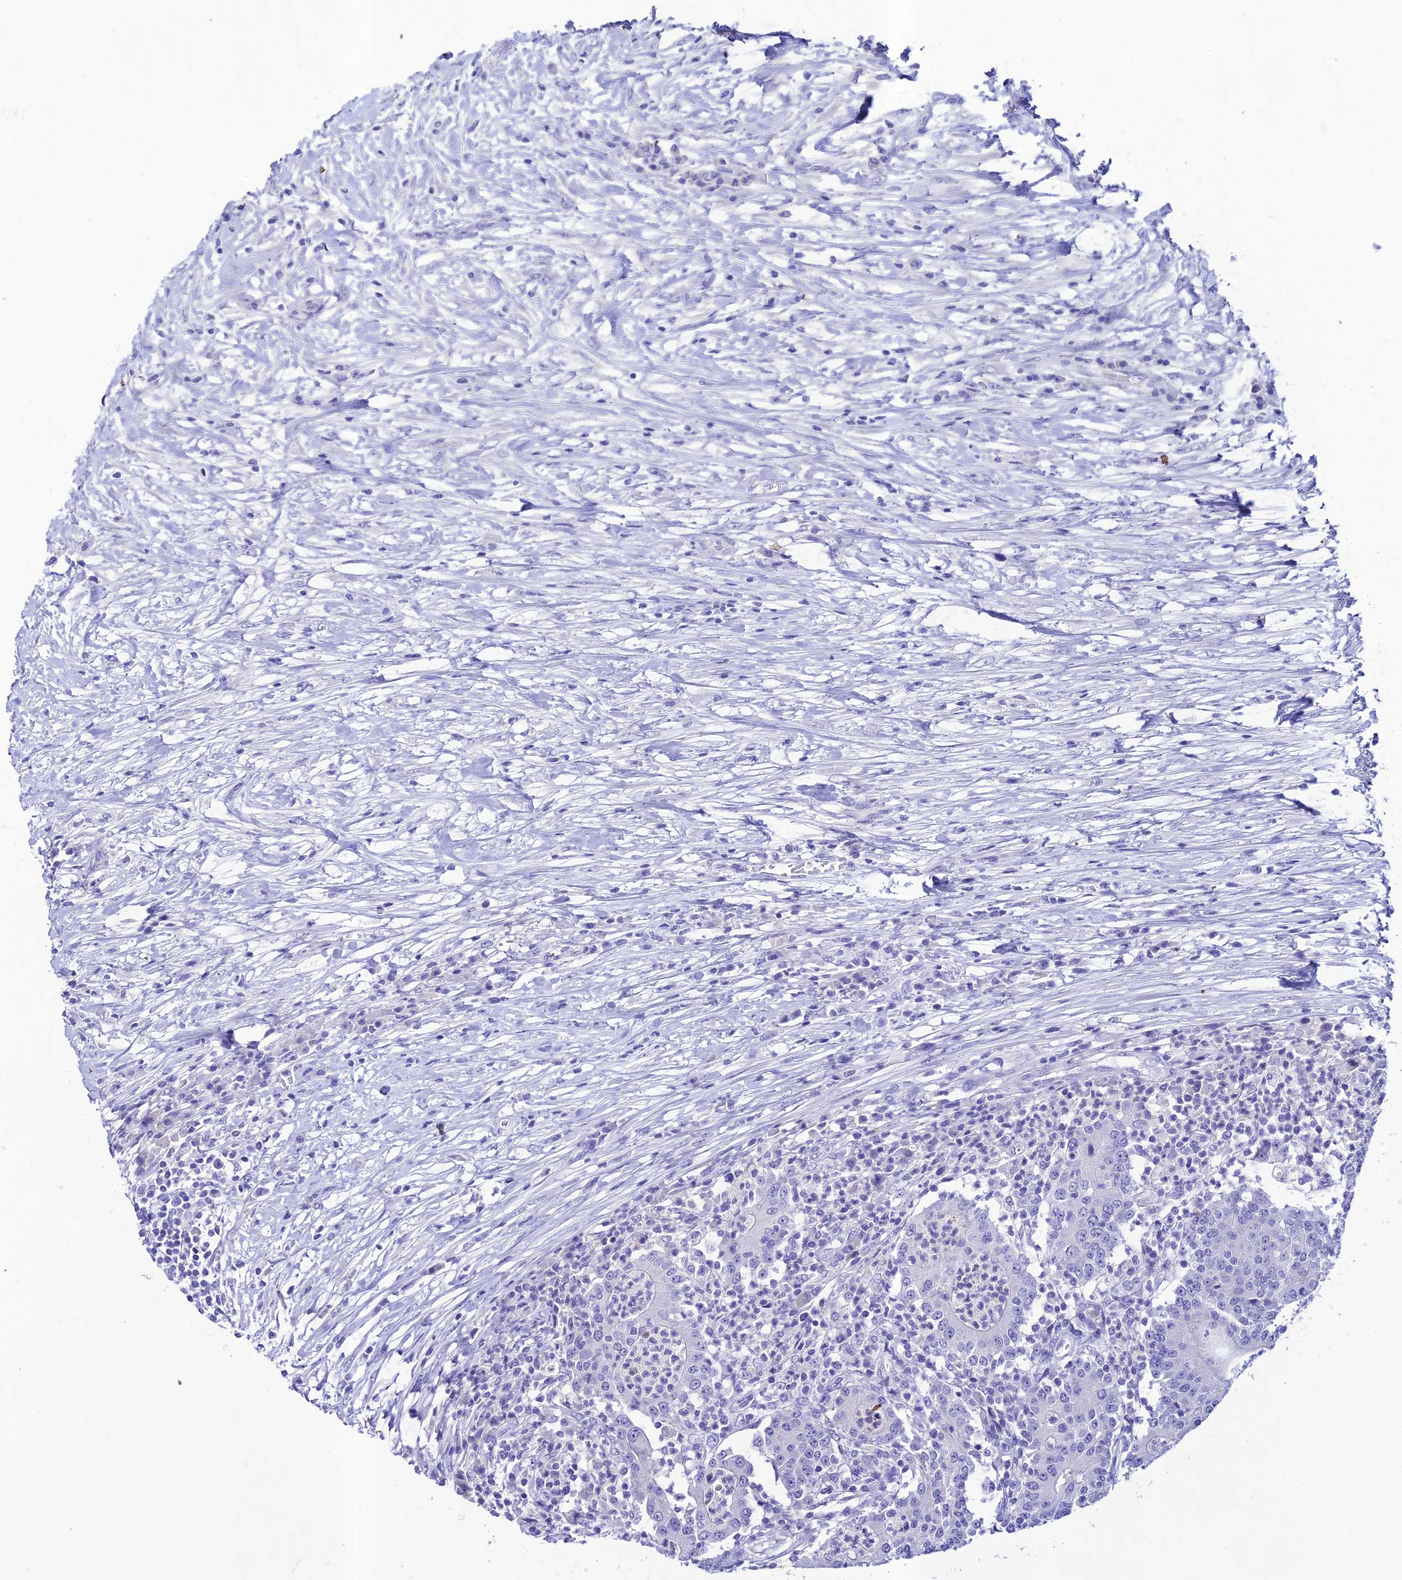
{"staining": {"intensity": "negative", "quantity": "none", "location": "none"}, "tissue": "colorectal cancer", "cell_type": "Tumor cells", "image_type": "cancer", "snomed": [{"axis": "morphology", "description": "Adenocarcinoma, NOS"}, {"axis": "topography", "description": "Colon"}], "caption": "Human adenocarcinoma (colorectal) stained for a protein using immunohistochemistry displays no positivity in tumor cells.", "gene": "NLRP6", "patient": {"sex": "male", "age": 83}}